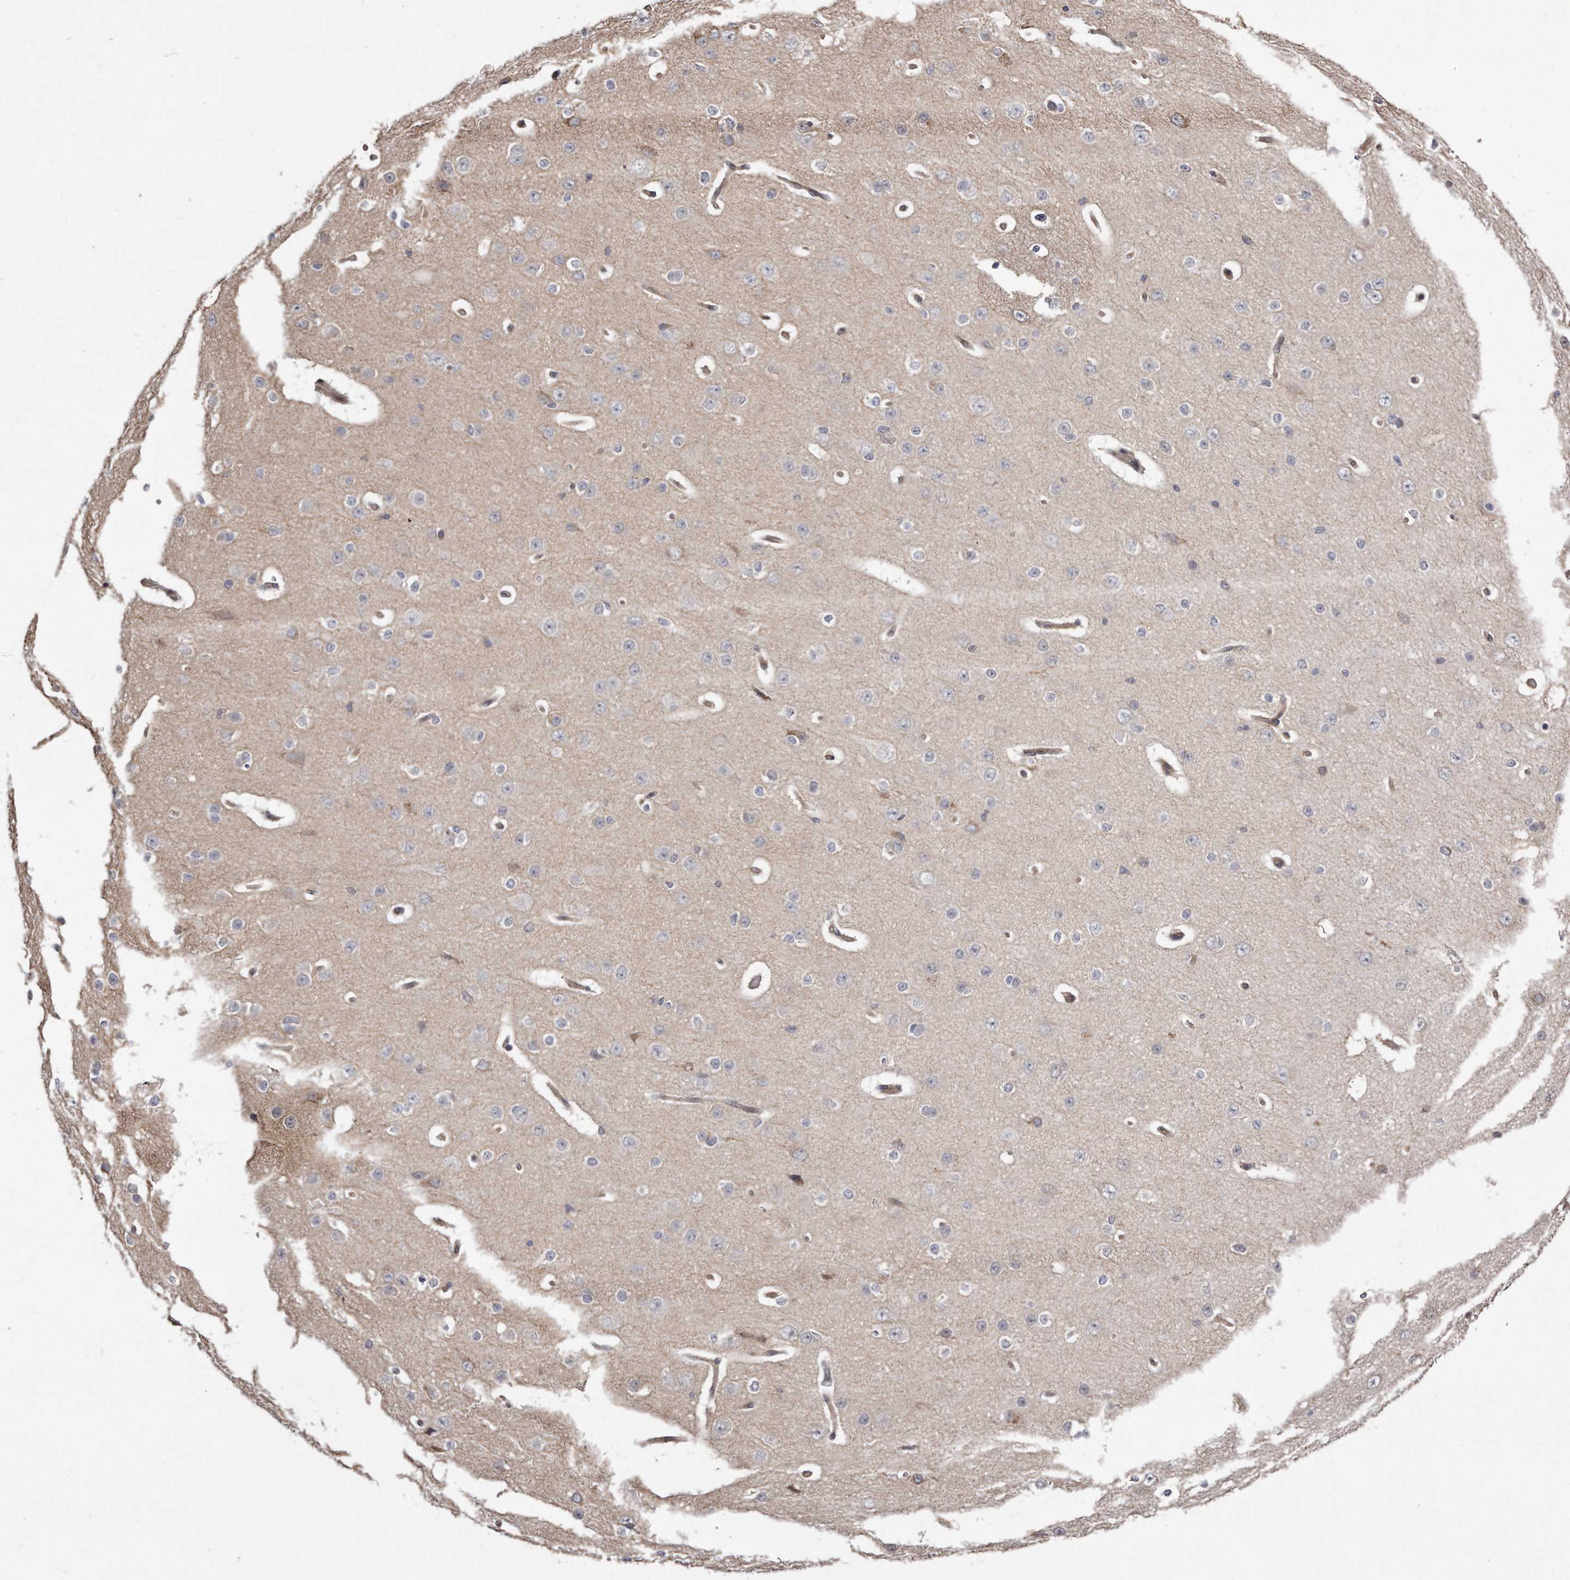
{"staining": {"intensity": "weak", "quantity": ">75%", "location": "cytoplasmic/membranous"}, "tissue": "cerebral cortex", "cell_type": "Endothelial cells", "image_type": "normal", "snomed": [{"axis": "morphology", "description": "Normal tissue, NOS"}, {"axis": "morphology", "description": "Developmental malformation"}, {"axis": "topography", "description": "Cerebral cortex"}], "caption": "High-magnification brightfield microscopy of benign cerebral cortex stained with DAB (3,3'-diaminobenzidine) (brown) and counterstained with hematoxylin (blue). endothelial cells exhibit weak cytoplasmic/membranous staining is seen in approximately>75% of cells.", "gene": "TRAPPC14", "patient": {"sex": "female", "age": 30}}